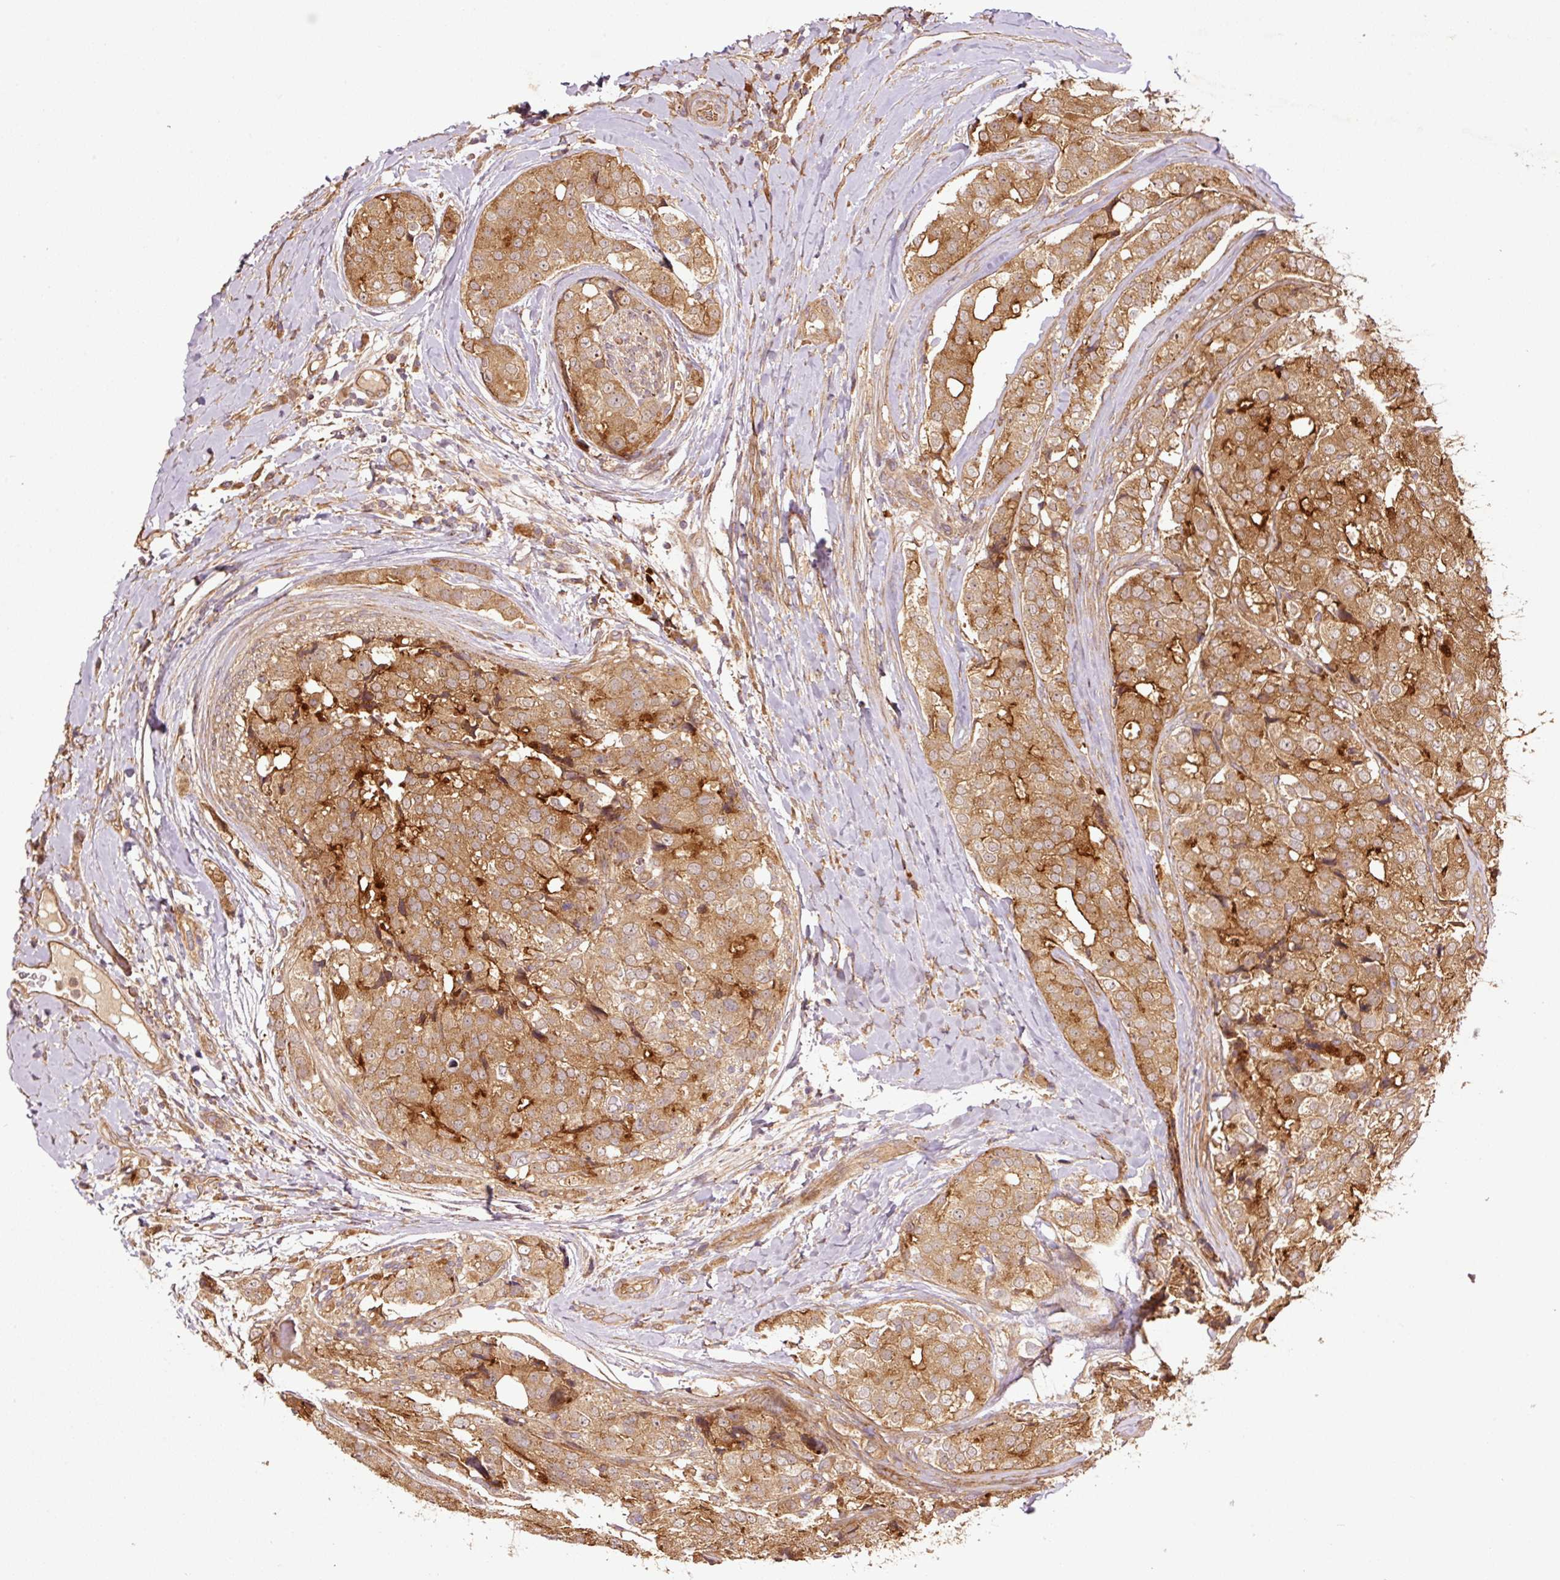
{"staining": {"intensity": "moderate", "quantity": ">75%", "location": "cytoplasmic/membranous"}, "tissue": "prostate cancer", "cell_type": "Tumor cells", "image_type": "cancer", "snomed": [{"axis": "morphology", "description": "Adenocarcinoma, High grade"}, {"axis": "topography", "description": "Prostate"}], "caption": "Immunohistochemistry (IHC) image of human adenocarcinoma (high-grade) (prostate) stained for a protein (brown), which displays medium levels of moderate cytoplasmic/membranous expression in about >75% of tumor cells.", "gene": "OXER1", "patient": {"sex": "male", "age": 49}}